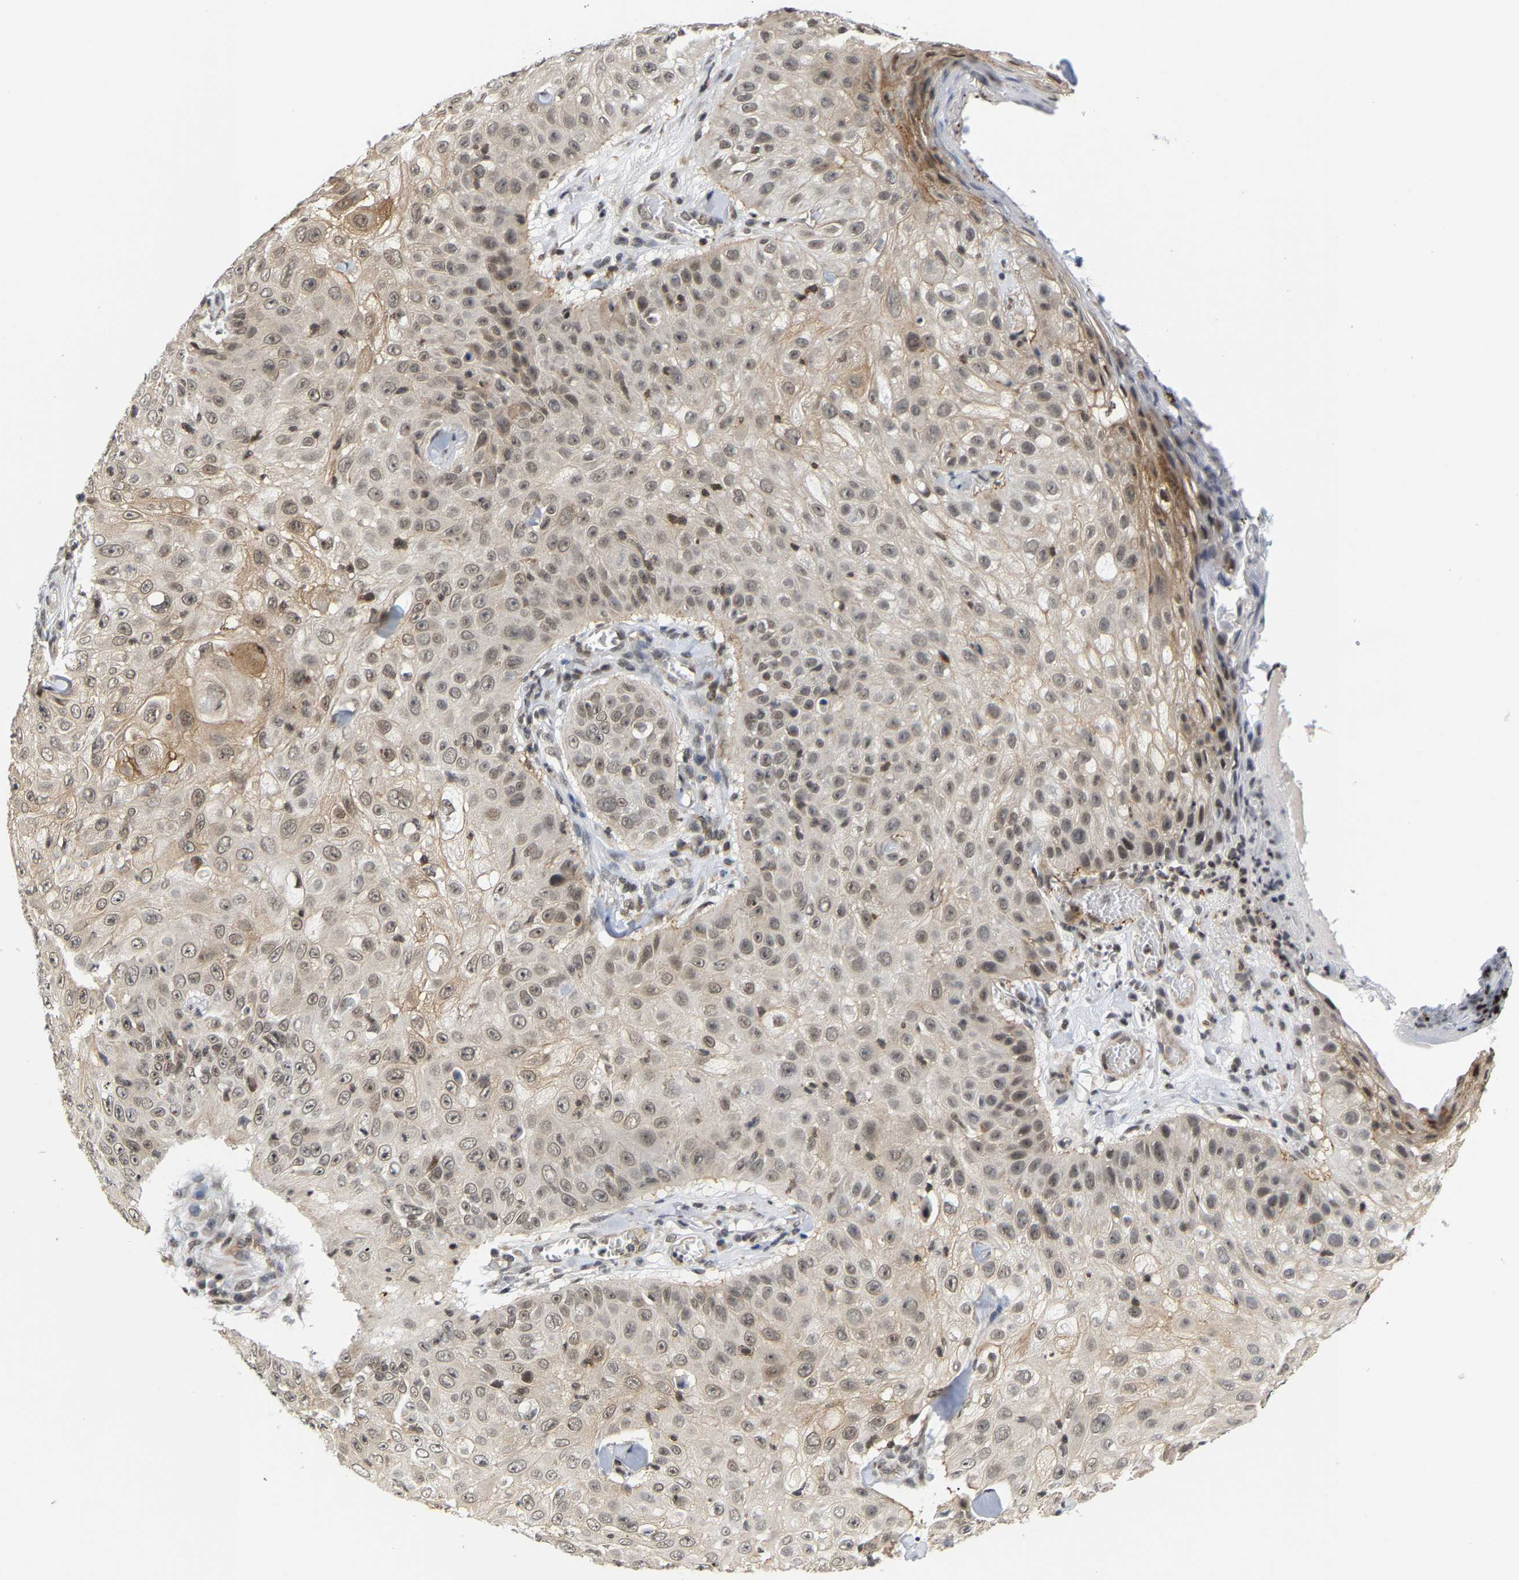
{"staining": {"intensity": "weak", "quantity": ">75%", "location": "nuclear"}, "tissue": "skin cancer", "cell_type": "Tumor cells", "image_type": "cancer", "snomed": [{"axis": "morphology", "description": "Squamous cell carcinoma, NOS"}, {"axis": "topography", "description": "Skin"}], "caption": "The histopathology image shows immunohistochemical staining of skin squamous cell carcinoma. There is weak nuclear expression is seen in about >75% of tumor cells.", "gene": "ANKRD6", "patient": {"sex": "male", "age": 86}}